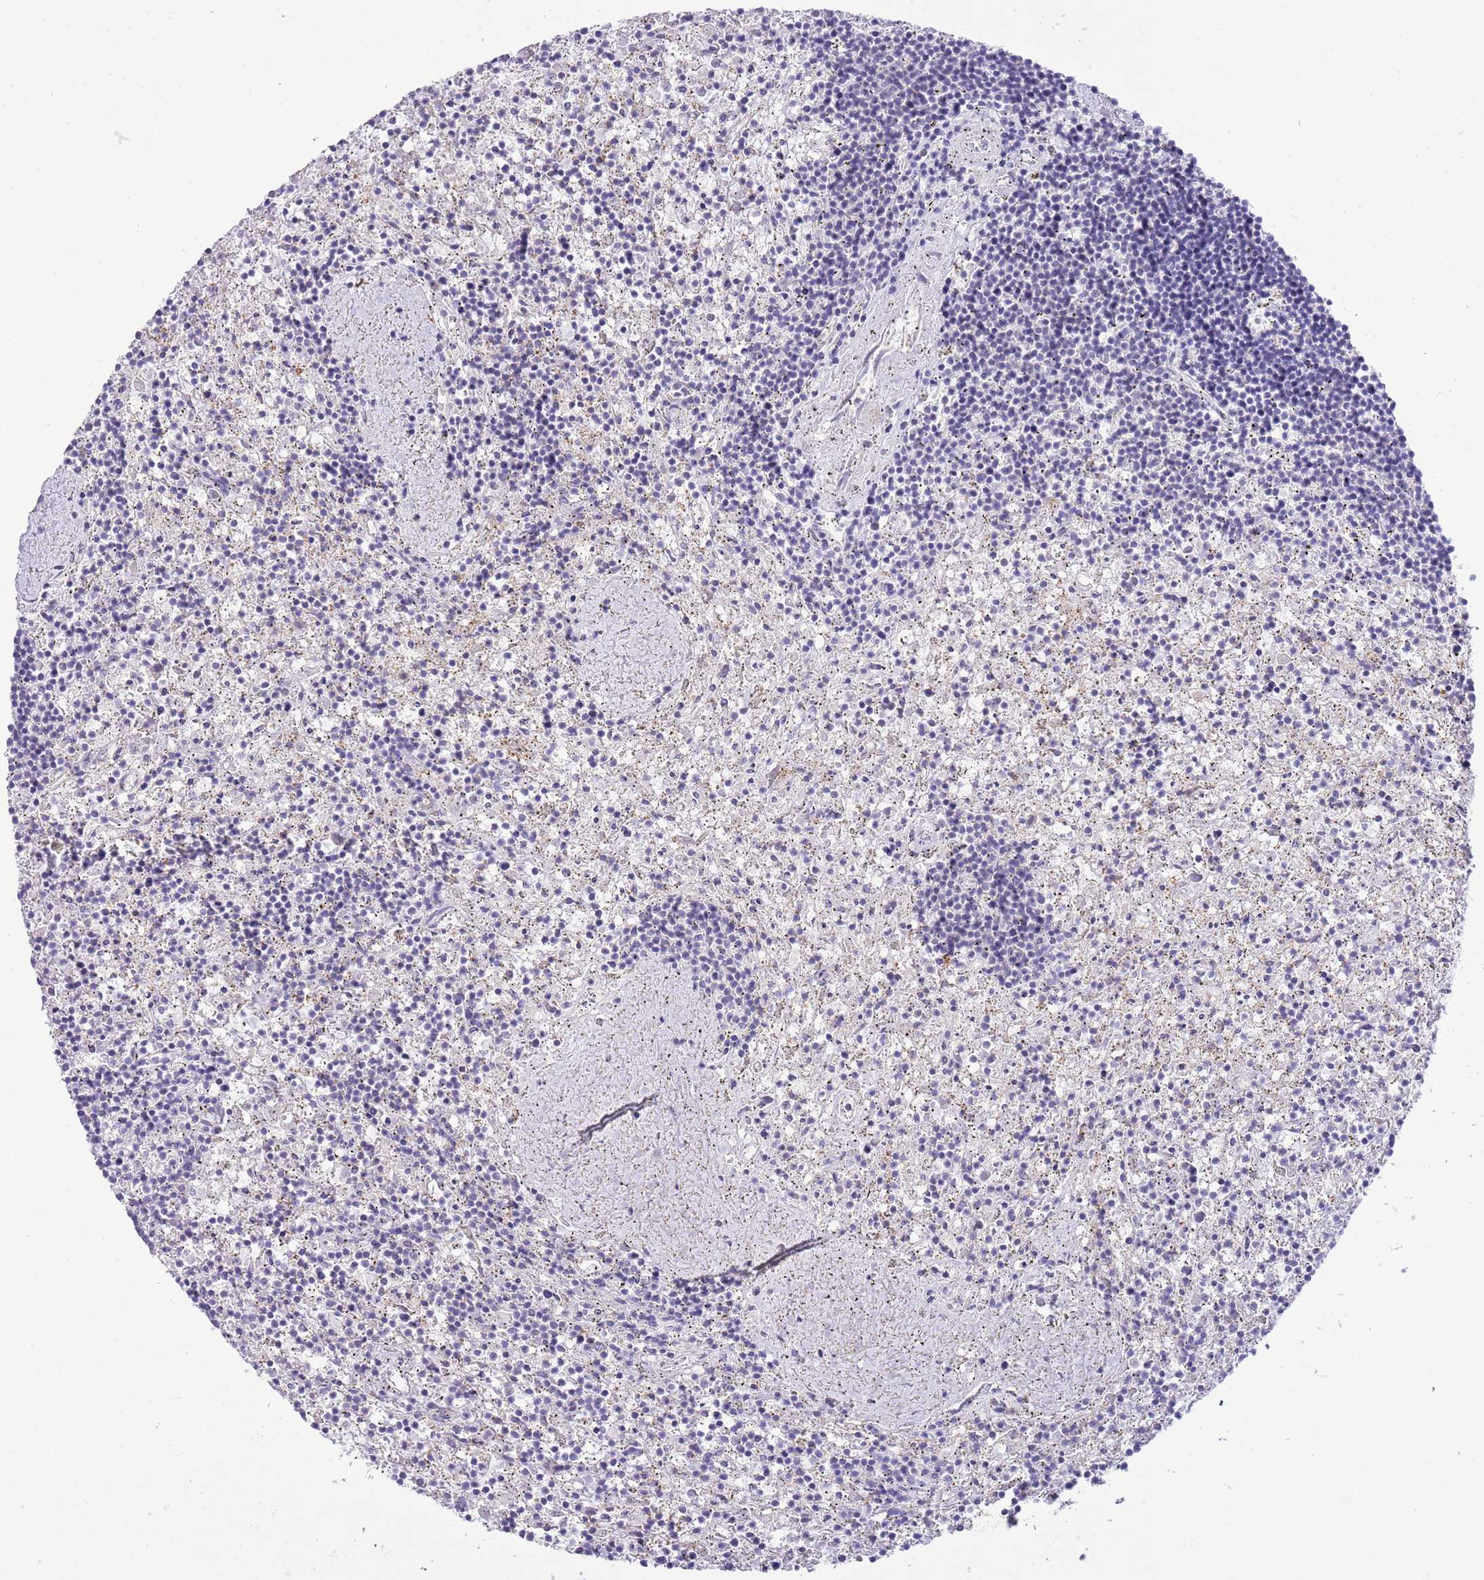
{"staining": {"intensity": "negative", "quantity": "none", "location": "none"}, "tissue": "lymphoma", "cell_type": "Tumor cells", "image_type": "cancer", "snomed": [{"axis": "morphology", "description": "Malignant lymphoma, non-Hodgkin's type, Low grade"}, {"axis": "topography", "description": "Spleen"}], "caption": "Immunohistochemistry histopathology image of human lymphoma stained for a protein (brown), which shows no expression in tumor cells.", "gene": "MIDN", "patient": {"sex": "male", "age": 76}}